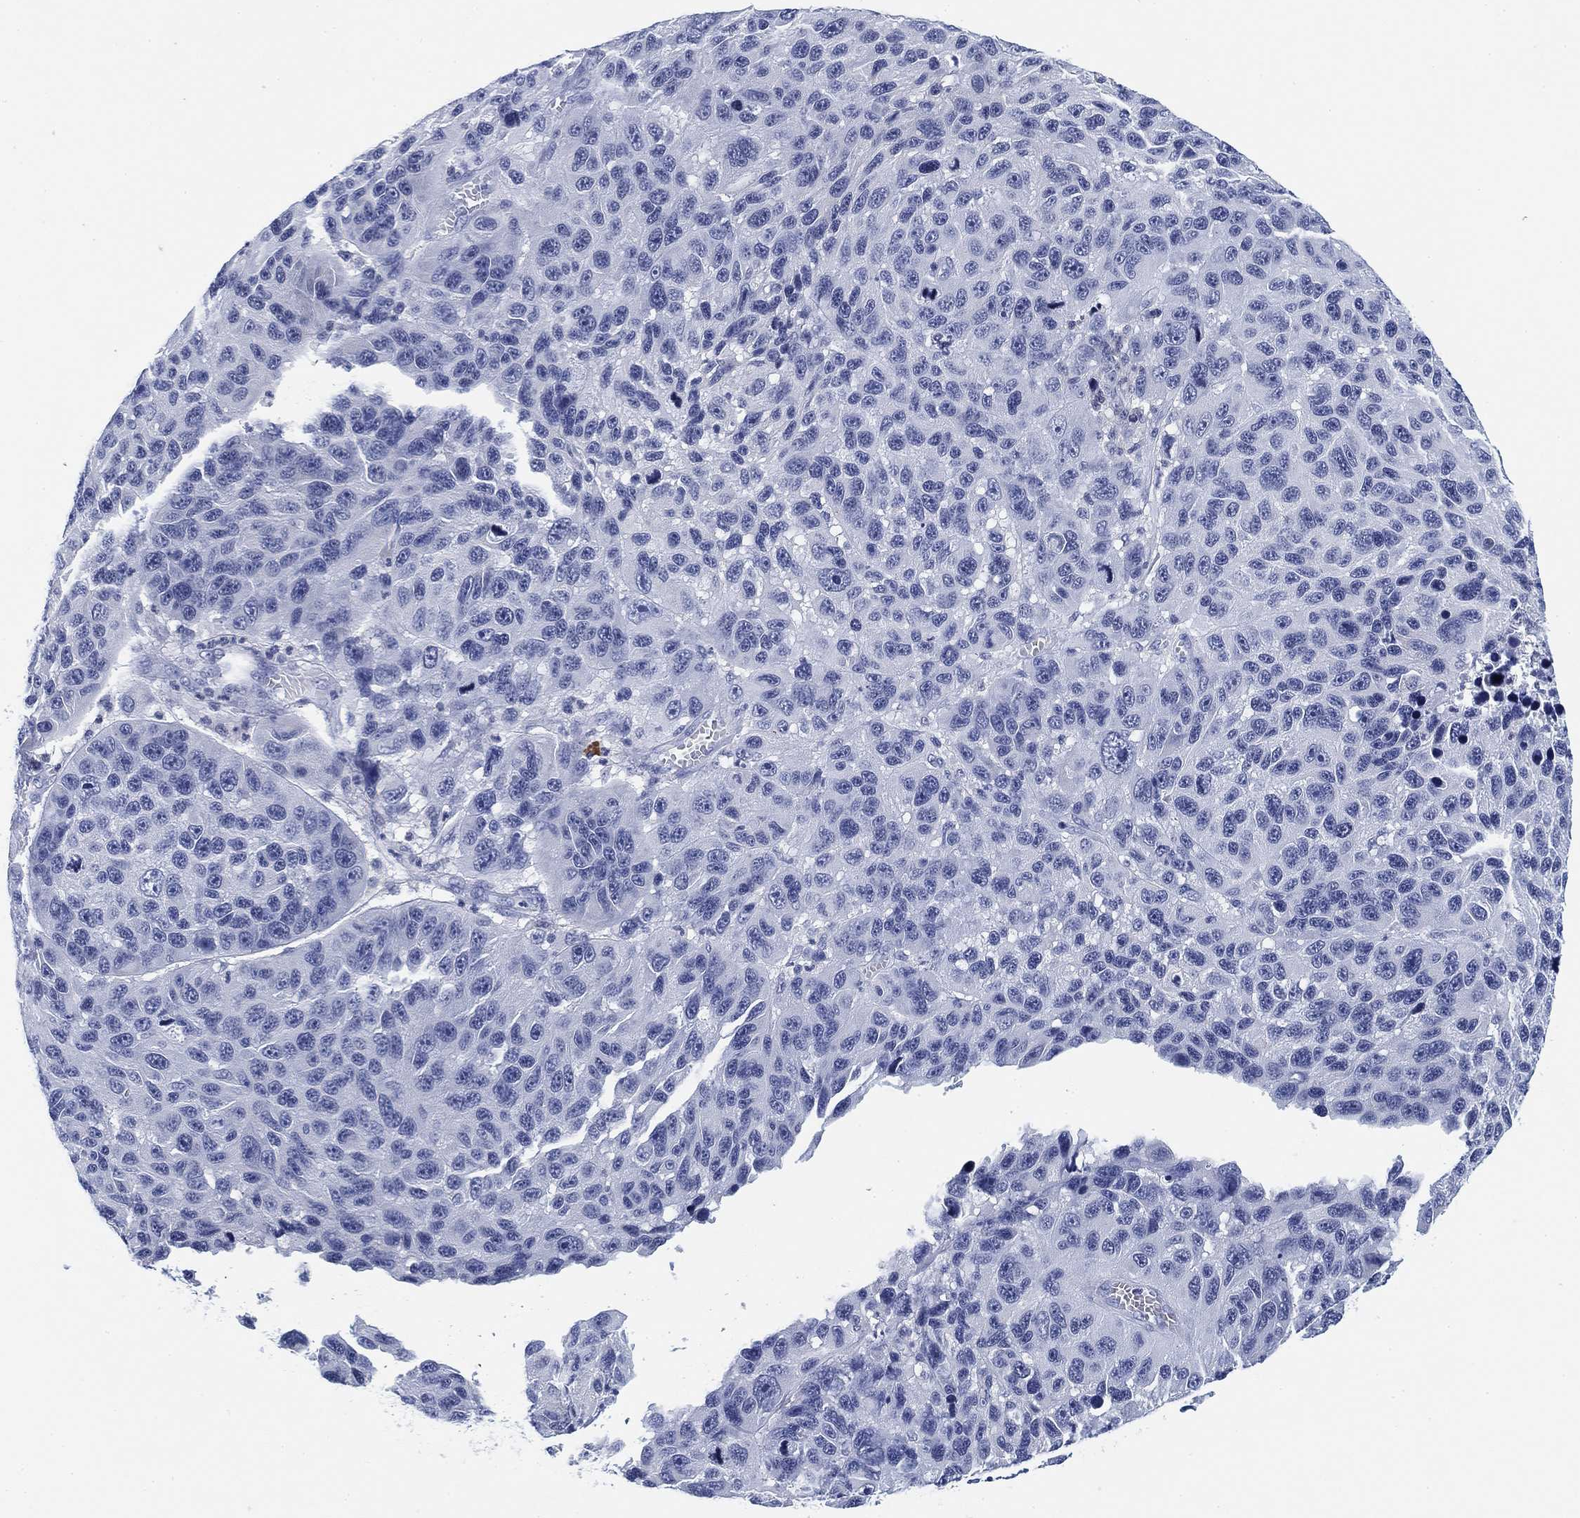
{"staining": {"intensity": "negative", "quantity": "none", "location": "none"}, "tissue": "melanoma", "cell_type": "Tumor cells", "image_type": "cancer", "snomed": [{"axis": "morphology", "description": "Malignant melanoma, NOS"}, {"axis": "topography", "description": "Skin"}], "caption": "Tumor cells are negative for brown protein staining in malignant melanoma. (Brightfield microscopy of DAB (3,3'-diaminobenzidine) immunohistochemistry (IHC) at high magnification).", "gene": "FYB1", "patient": {"sex": "male", "age": 53}}